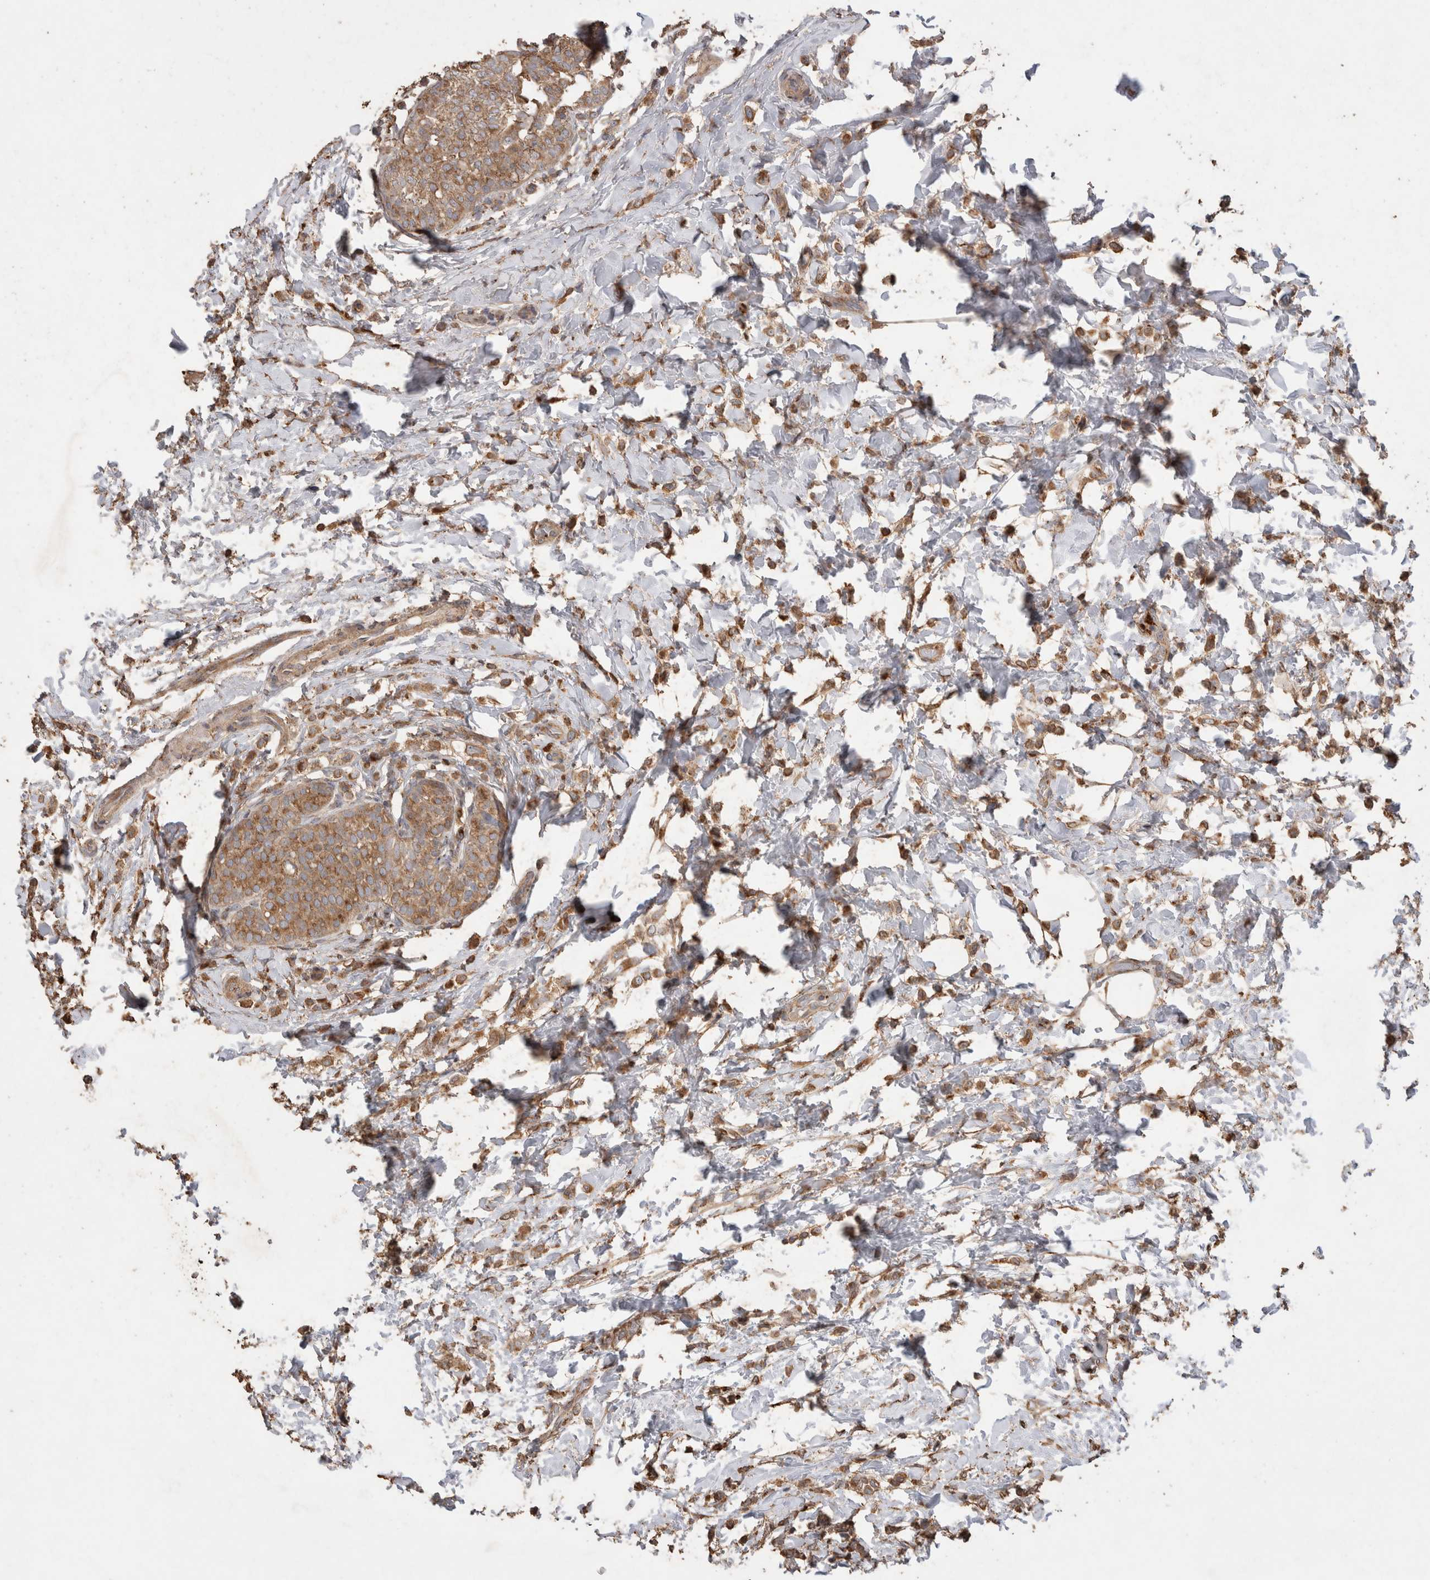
{"staining": {"intensity": "moderate", "quantity": ">75%", "location": "cytoplasmic/membranous"}, "tissue": "breast cancer", "cell_type": "Tumor cells", "image_type": "cancer", "snomed": [{"axis": "morphology", "description": "Lobular carcinoma"}, {"axis": "topography", "description": "Breast"}], "caption": "IHC staining of breast lobular carcinoma, which reveals medium levels of moderate cytoplasmic/membranous staining in approximately >75% of tumor cells indicating moderate cytoplasmic/membranous protein staining. The staining was performed using DAB (brown) for protein detection and nuclei were counterstained in hematoxylin (blue).", "gene": "SNX31", "patient": {"sex": "female", "age": 50}}